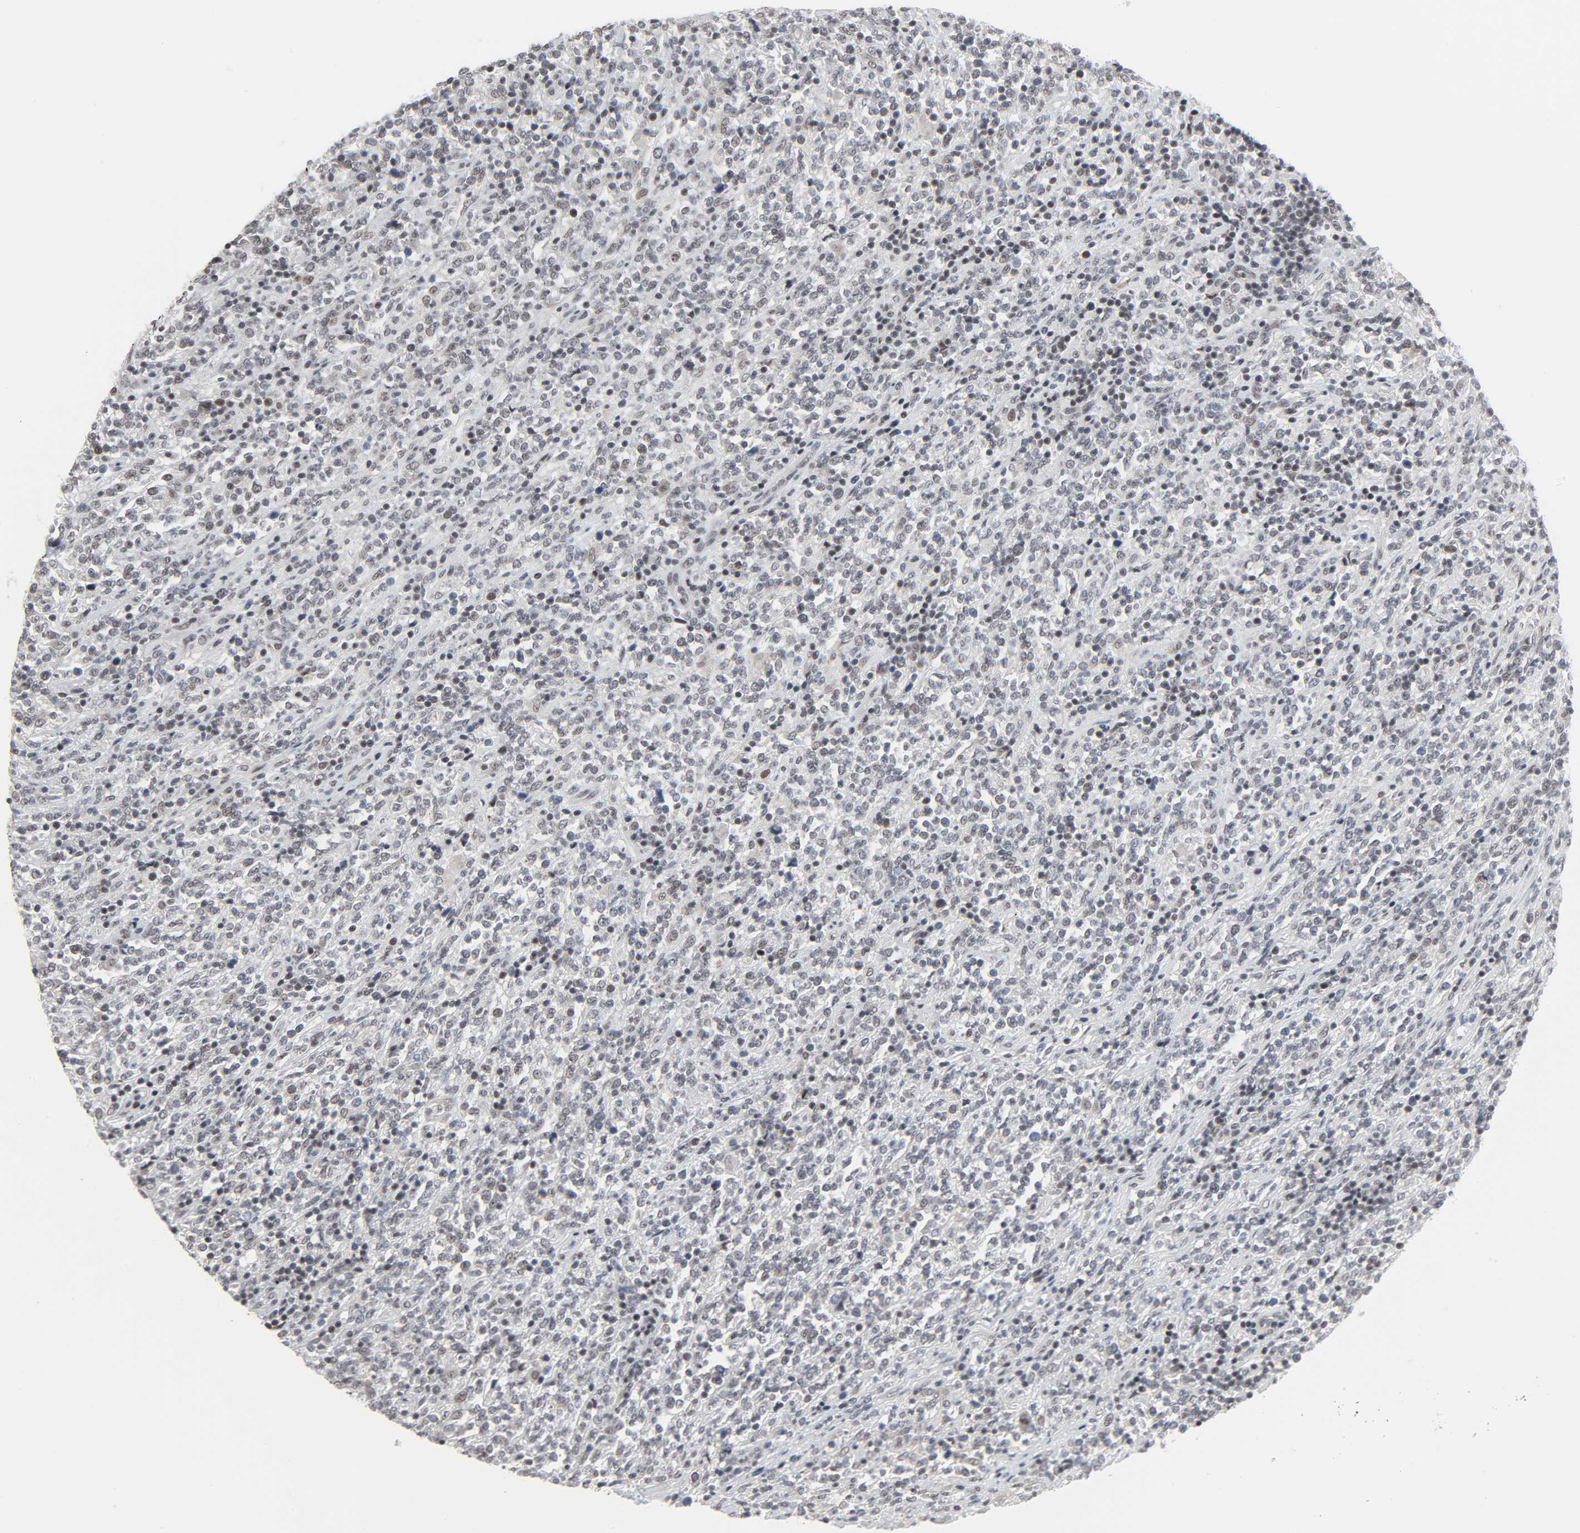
{"staining": {"intensity": "weak", "quantity": "<25%", "location": "nuclear"}, "tissue": "lymphoma", "cell_type": "Tumor cells", "image_type": "cancer", "snomed": [{"axis": "morphology", "description": "Malignant lymphoma, non-Hodgkin's type, High grade"}, {"axis": "topography", "description": "Soft tissue"}], "caption": "IHC photomicrograph of human high-grade malignant lymphoma, non-Hodgkin's type stained for a protein (brown), which demonstrates no expression in tumor cells.", "gene": "MUC1", "patient": {"sex": "male", "age": 18}}